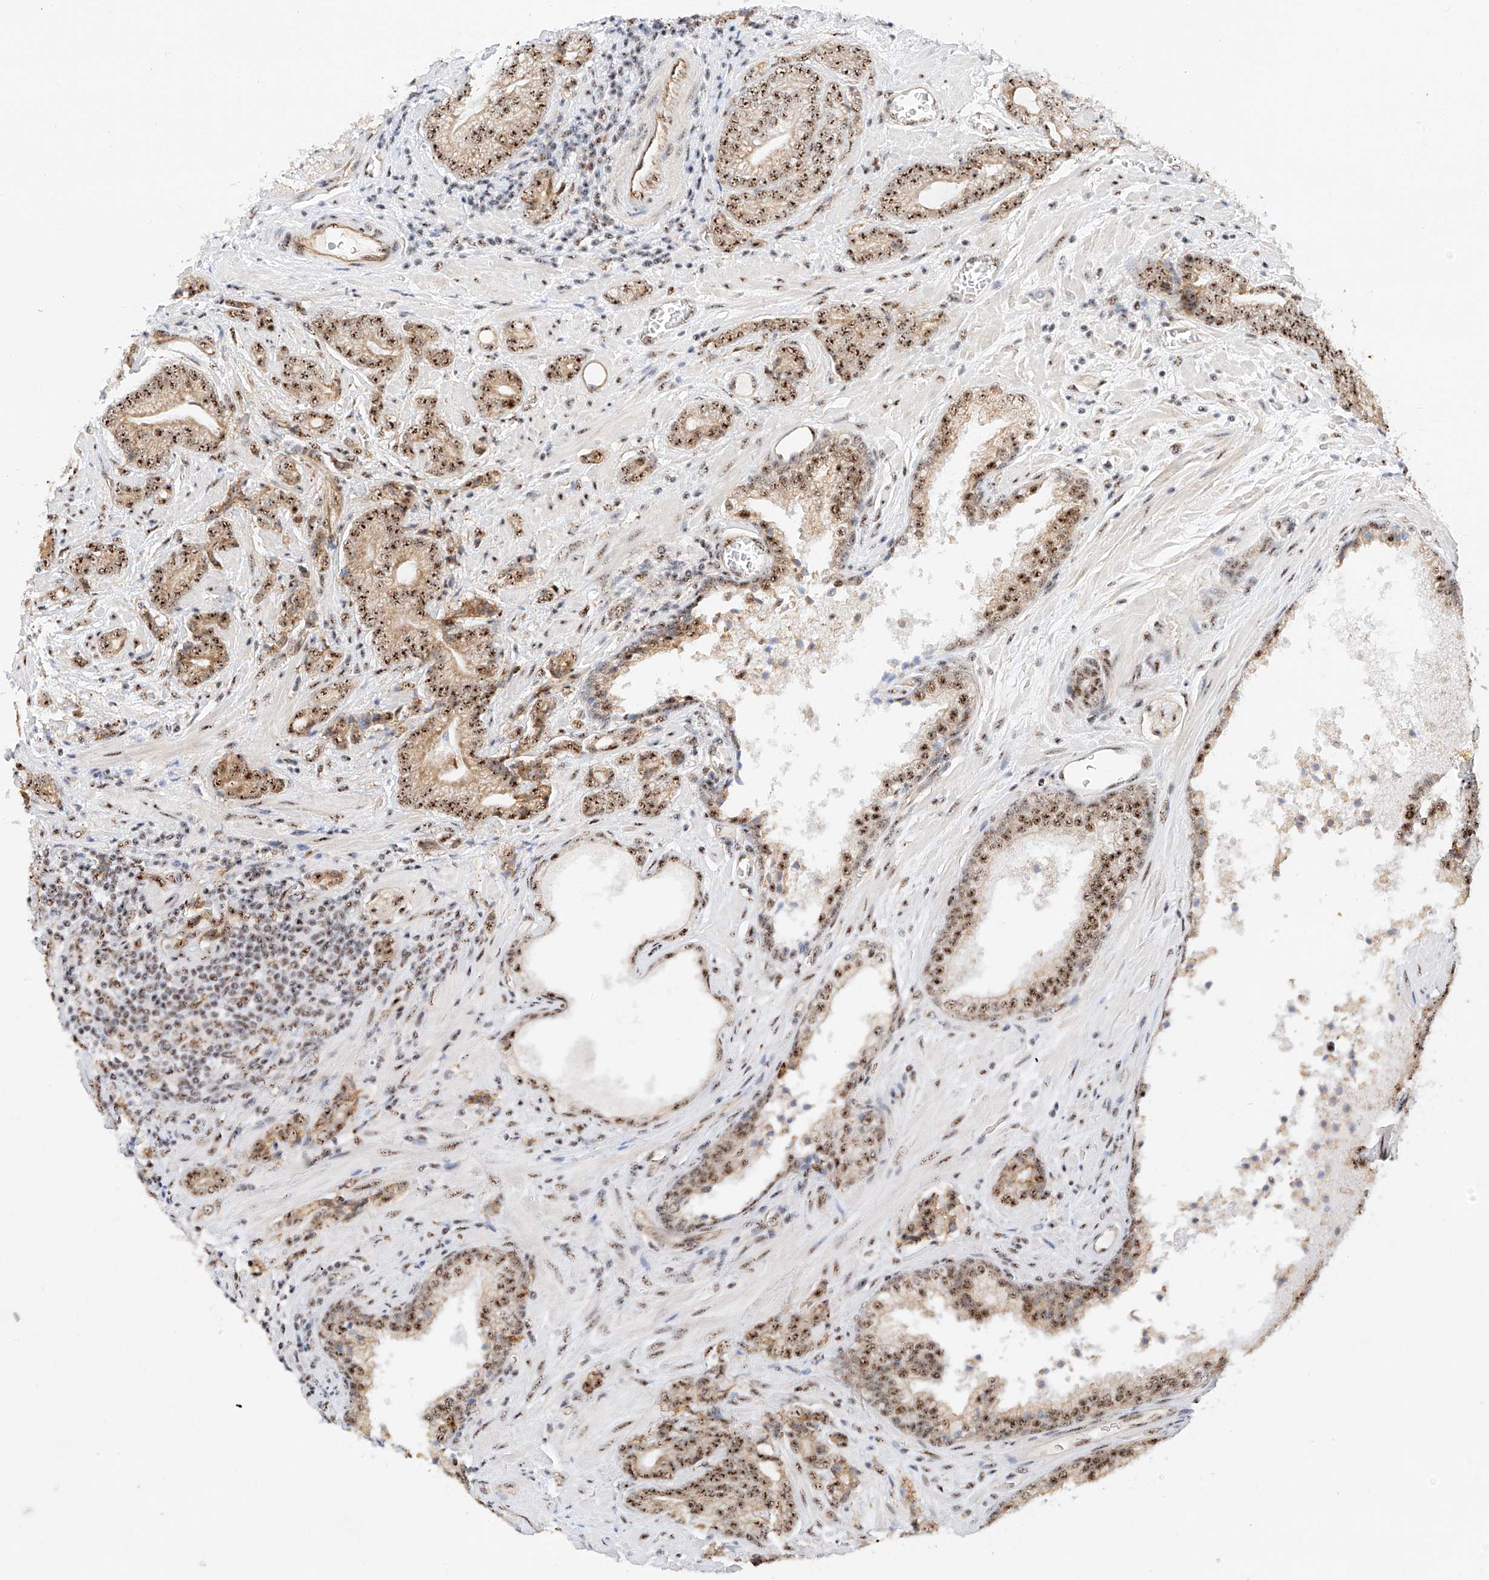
{"staining": {"intensity": "moderate", "quantity": ">75%", "location": "cytoplasmic/membranous,nuclear"}, "tissue": "prostate cancer", "cell_type": "Tumor cells", "image_type": "cancer", "snomed": [{"axis": "morphology", "description": "Adenocarcinoma, High grade"}, {"axis": "topography", "description": "Prostate"}], "caption": "An immunohistochemistry (IHC) histopathology image of tumor tissue is shown. Protein staining in brown shows moderate cytoplasmic/membranous and nuclear positivity in prostate cancer within tumor cells. The staining was performed using DAB (3,3'-diaminobenzidine) to visualize the protein expression in brown, while the nuclei were stained in blue with hematoxylin (Magnification: 20x).", "gene": "ATXN7L2", "patient": {"sex": "male", "age": 57}}